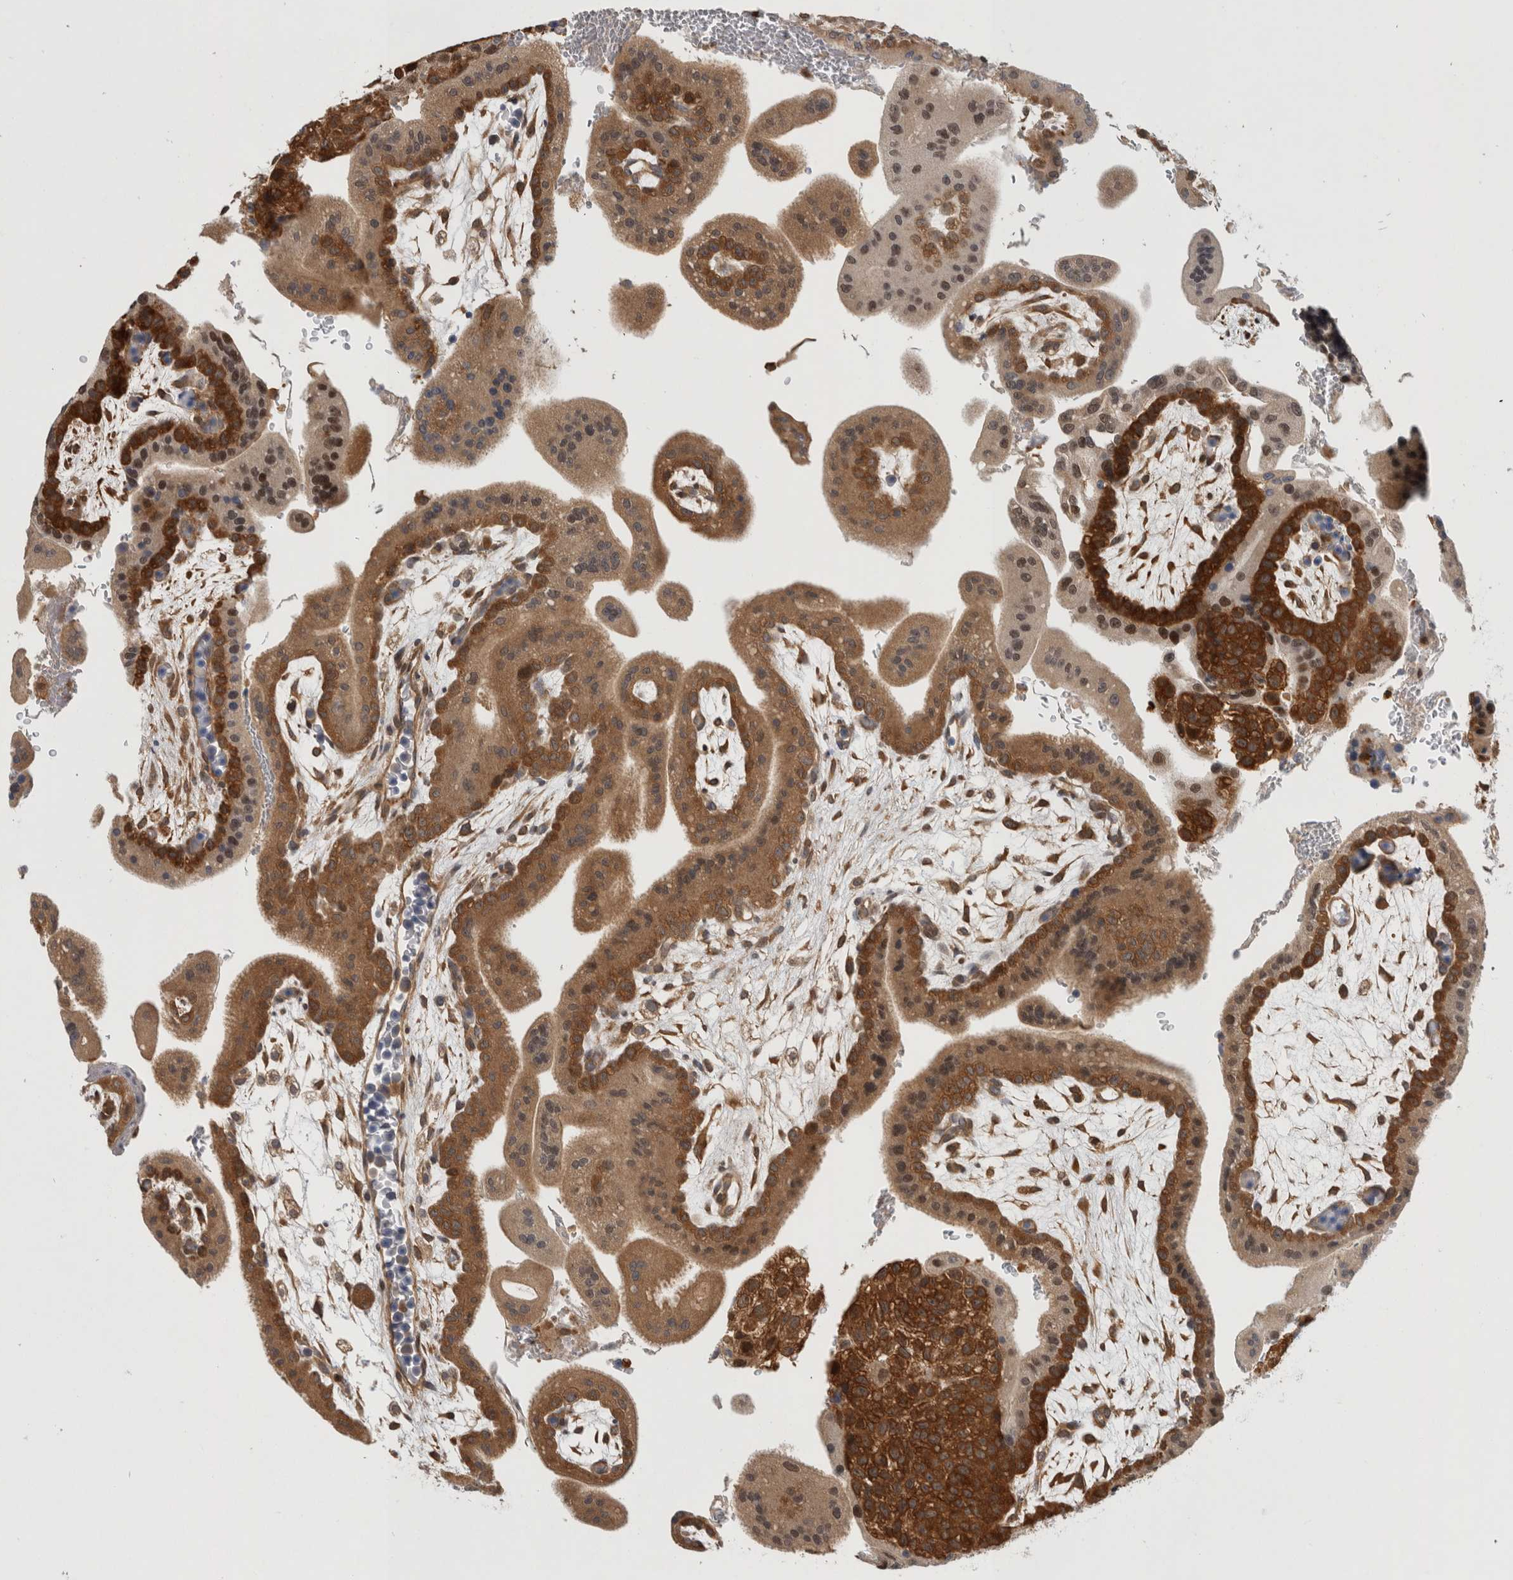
{"staining": {"intensity": "strong", "quantity": ">75%", "location": "cytoplasmic/membranous"}, "tissue": "placenta", "cell_type": "Decidual cells", "image_type": "normal", "snomed": [{"axis": "morphology", "description": "Normal tissue, NOS"}, {"axis": "topography", "description": "Placenta"}], "caption": "Brown immunohistochemical staining in unremarkable human placenta exhibits strong cytoplasmic/membranous expression in about >75% of decidual cells. (brown staining indicates protein expression, while blue staining denotes nuclei).", "gene": "ASTN2", "patient": {"sex": "female", "age": 35}}